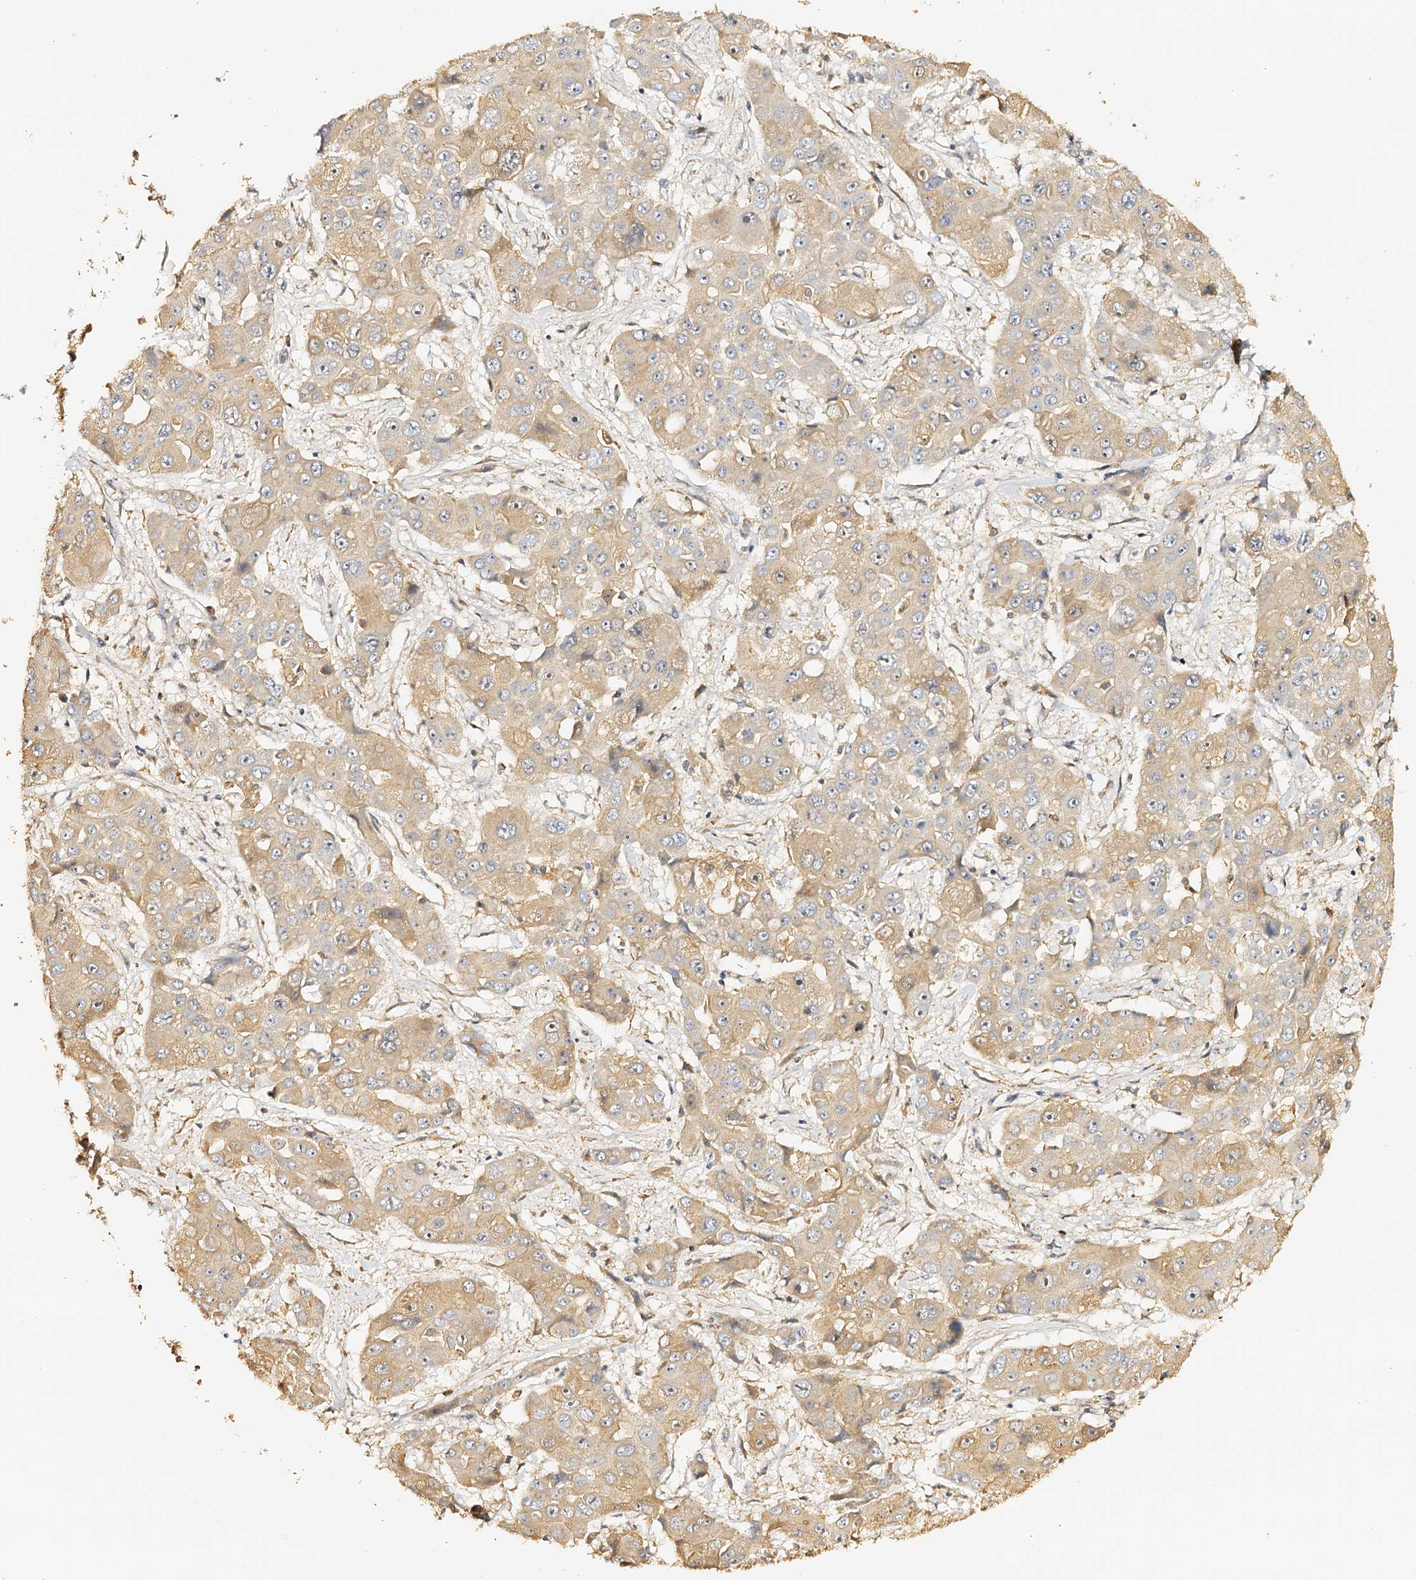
{"staining": {"intensity": "weak", "quantity": "<25%", "location": "cytoplasmic/membranous"}, "tissue": "liver cancer", "cell_type": "Tumor cells", "image_type": "cancer", "snomed": [{"axis": "morphology", "description": "Cholangiocarcinoma"}, {"axis": "topography", "description": "Liver"}], "caption": "Immunohistochemistry (IHC) image of human liver cholangiocarcinoma stained for a protein (brown), which displays no expression in tumor cells. (DAB (3,3'-diaminobenzidine) IHC with hematoxylin counter stain).", "gene": "DMXL2", "patient": {"sex": "male", "age": 67}}